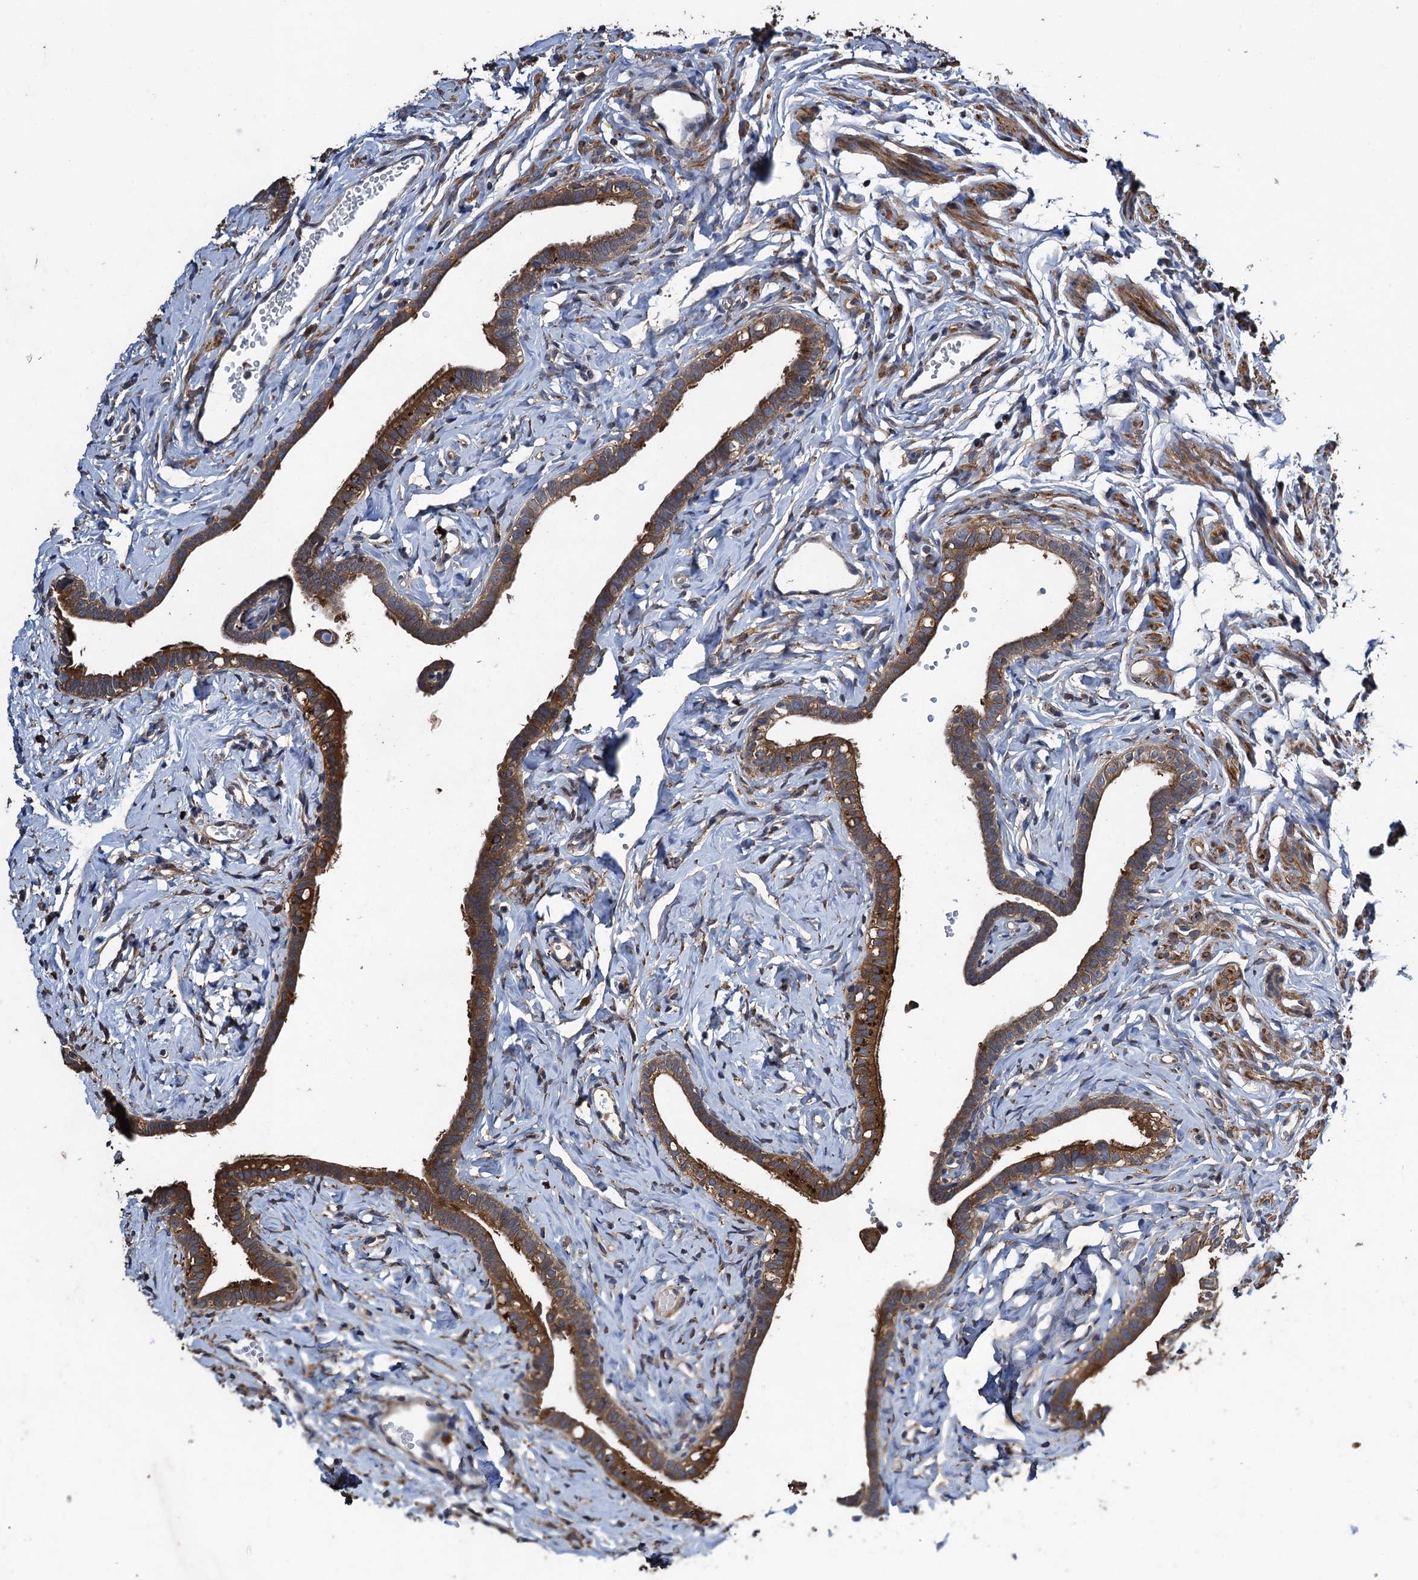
{"staining": {"intensity": "strong", "quantity": ">75%", "location": "cytoplasmic/membranous"}, "tissue": "fallopian tube", "cell_type": "Glandular cells", "image_type": "normal", "snomed": [{"axis": "morphology", "description": "Normal tissue, NOS"}, {"axis": "topography", "description": "Fallopian tube"}], "caption": "Immunohistochemistry (IHC) of unremarkable human fallopian tube shows high levels of strong cytoplasmic/membranous expression in approximately >75% of glandular cells.", "gene": "CNTN5", "patient": {"sex": "female", "age": 66}}